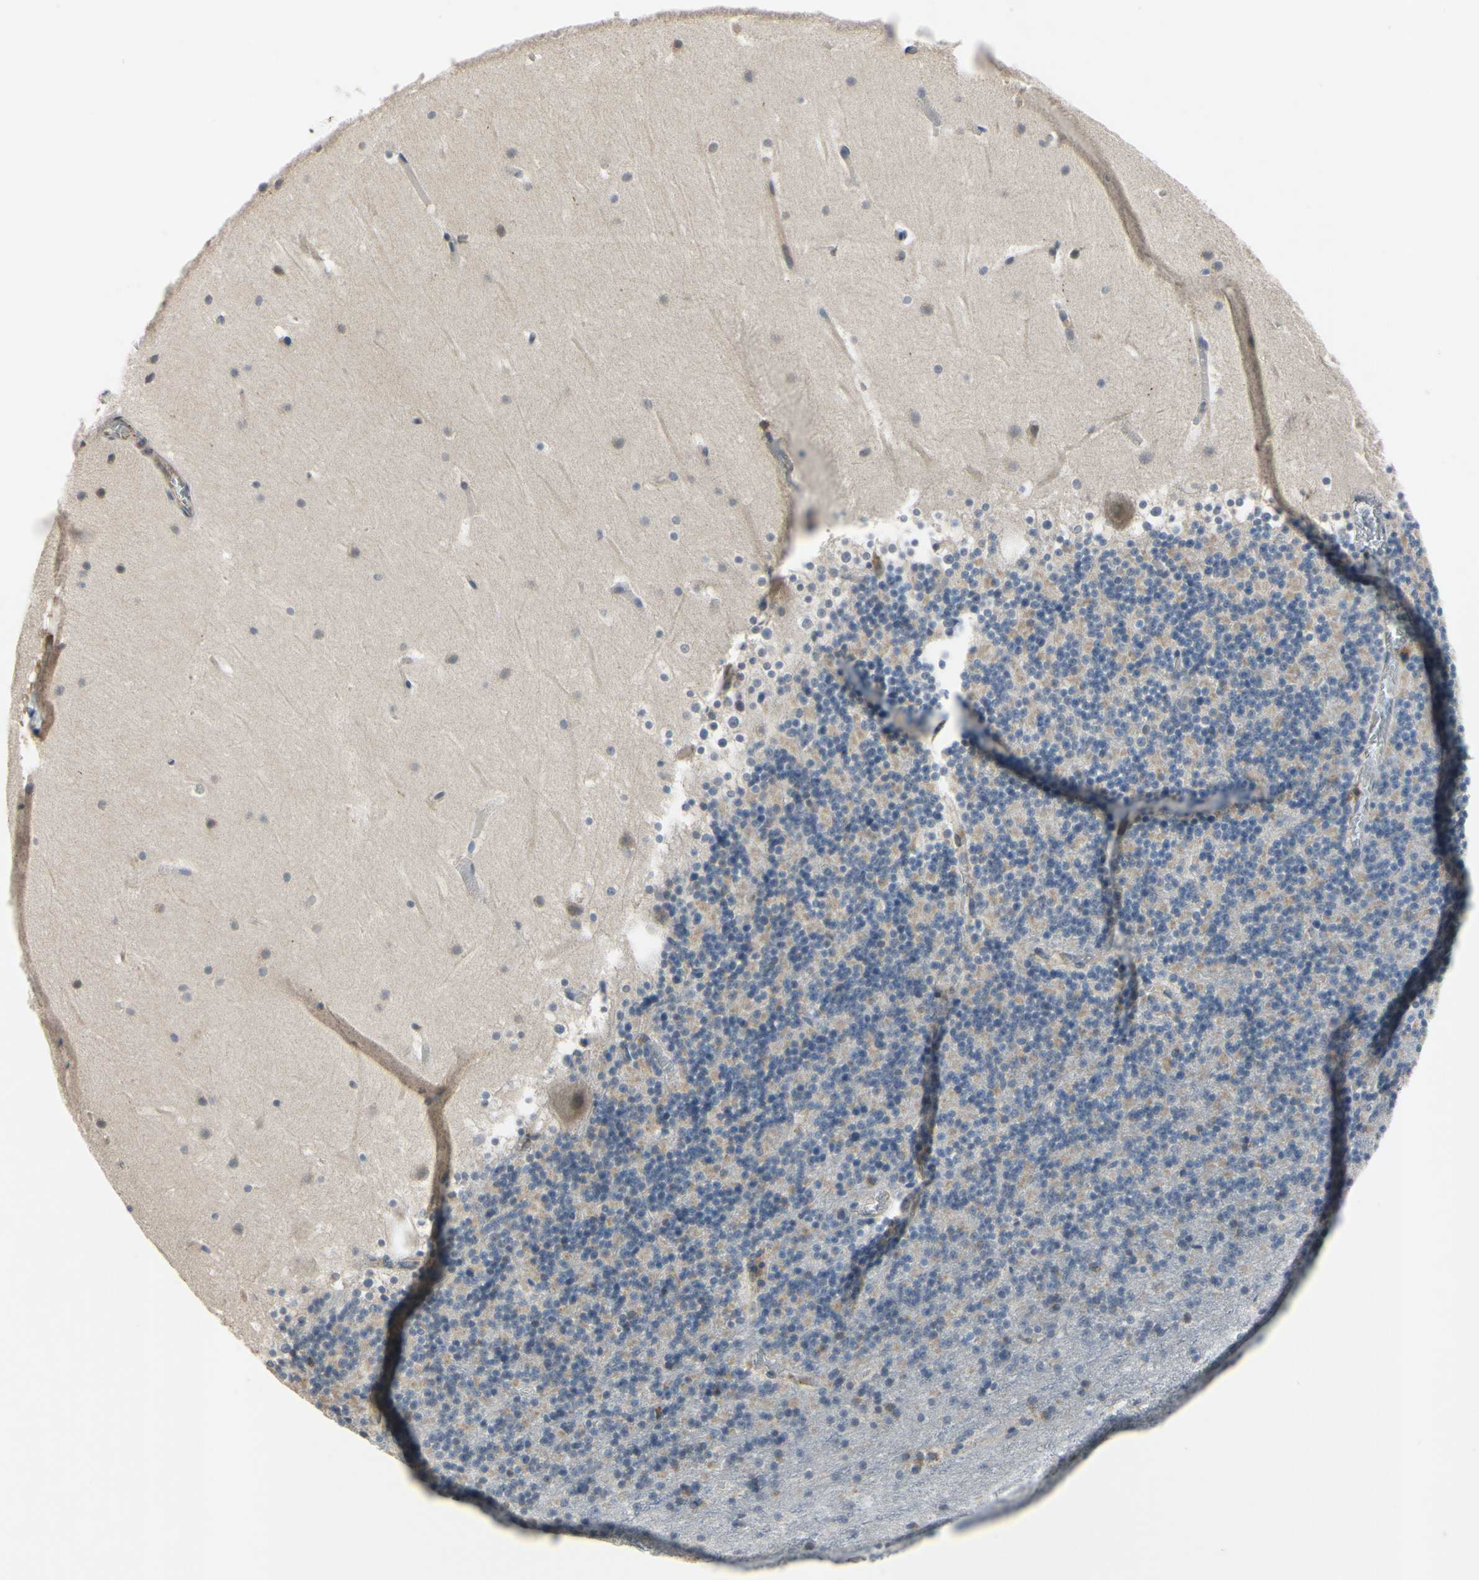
{"staining": {"intensity": "weak", "quantity": "25%-75%", "location": "cytoplasmic/membranous"}, "tissue": "cerebellum", "cell_type": "Cells in granular layer", "image_type": "normal", "snomed": [{"axis": "morphology", "description": "Normal tissue, NOS"}, {"axis": "topography", "description": "Cerebellum"}], "caption": "A brown stain shows weak cytoplasmic/membranous positivity of a protein in cells in granular layer of benign human cerebellum. (Brightfield microscopy of DAB IHC at high magnification).", "gene": "XIAP", "patient": {"sex": "male", "age": 45}}